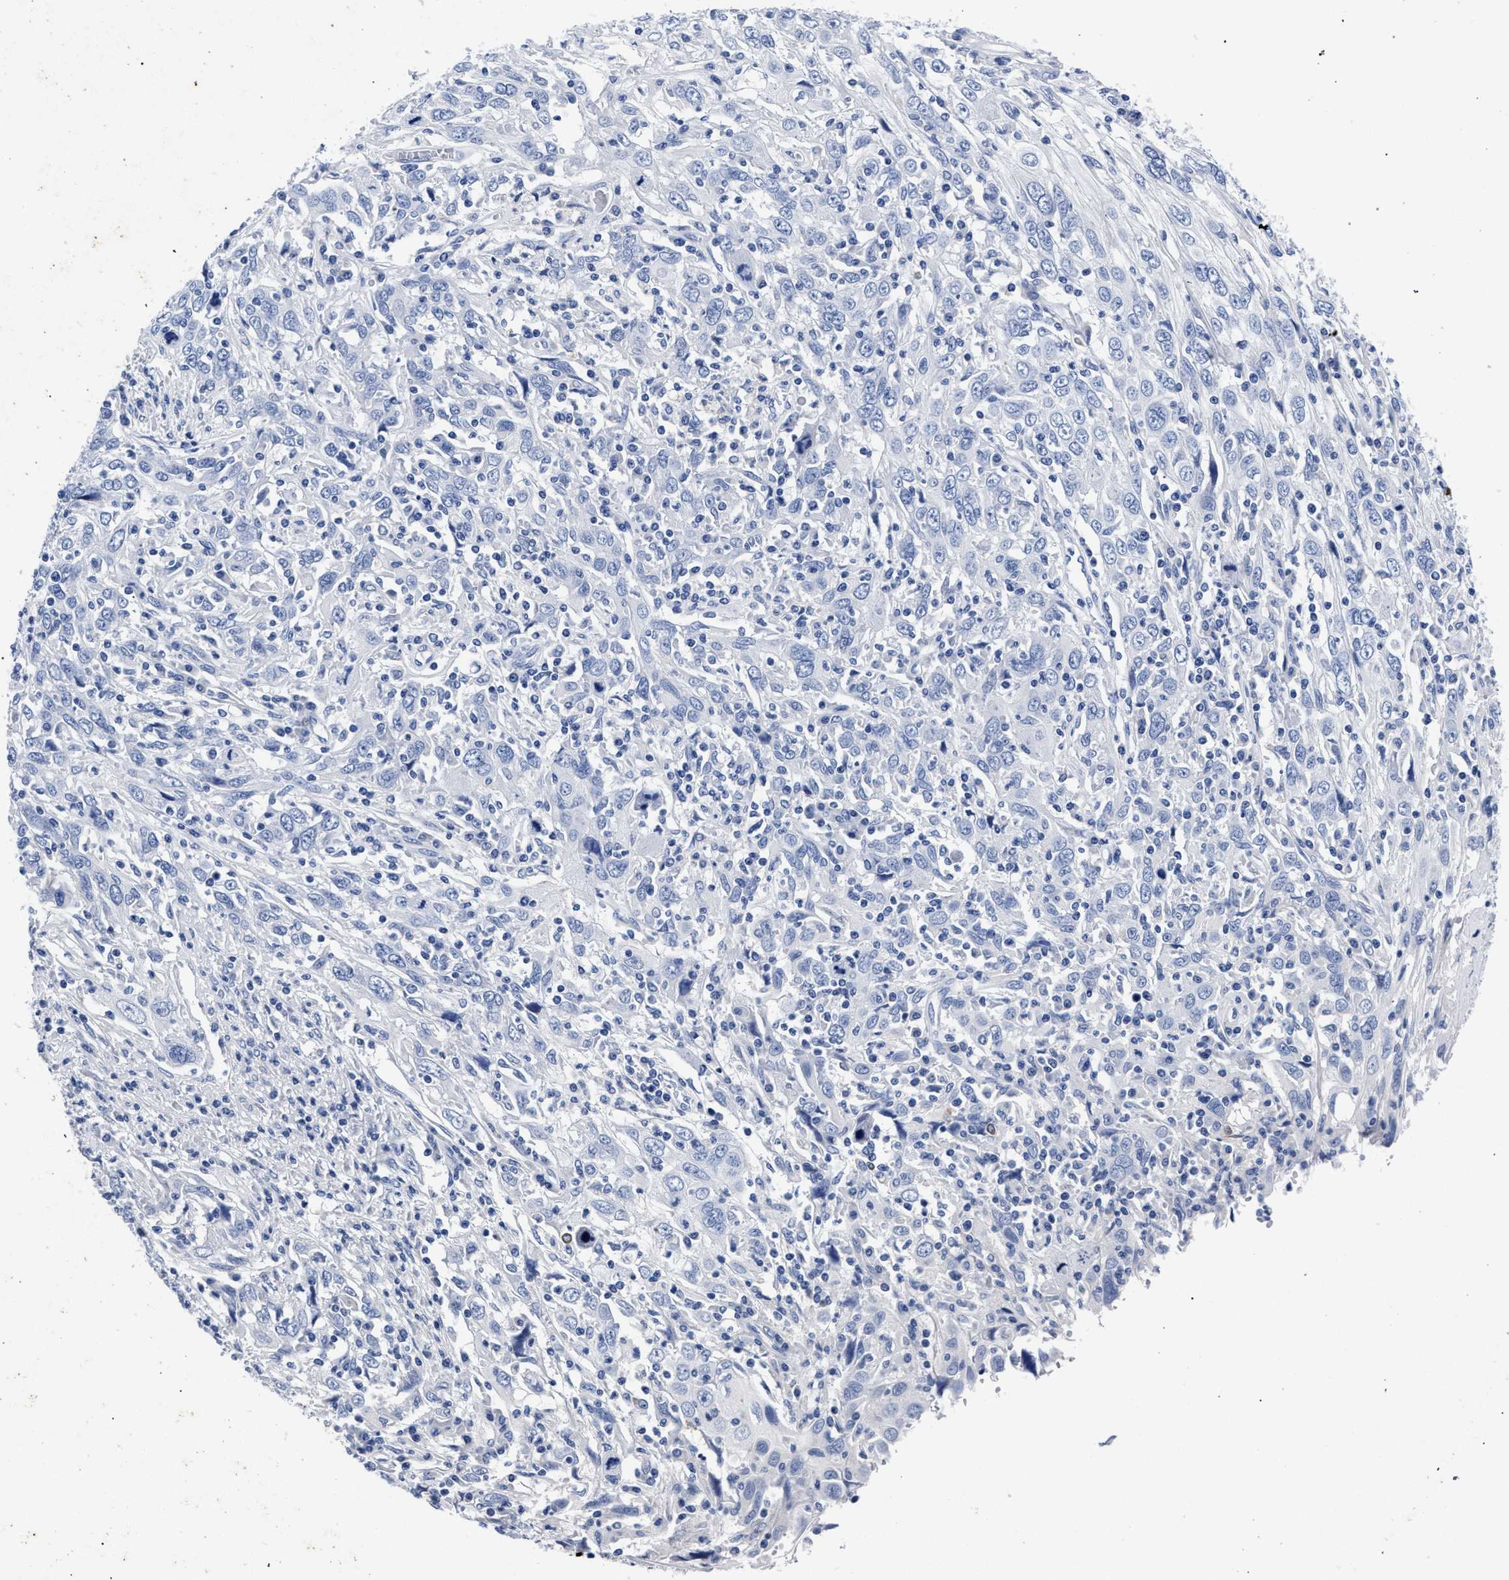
{"staining": {"intensity": "negative", "quantity": "none", "location": "none"}, "tissue": "cervical cancer", "cell_type": "Tumor cells", "image_type": "cancer", "snomed": [{"axis": "morphology", "description": "Squamous cell carcinoma, NOS"}, {"axis": "topography", "description": "Cervix"}], "caption": "DAB (3,3'-diaminobenzidine) immunohistochemical staining of squamous cell carcinoma (cervical) shows no significant positivity in tumor cells.", "gene": "AKAP4", "patient": {"sex": "female", "age": 46}}